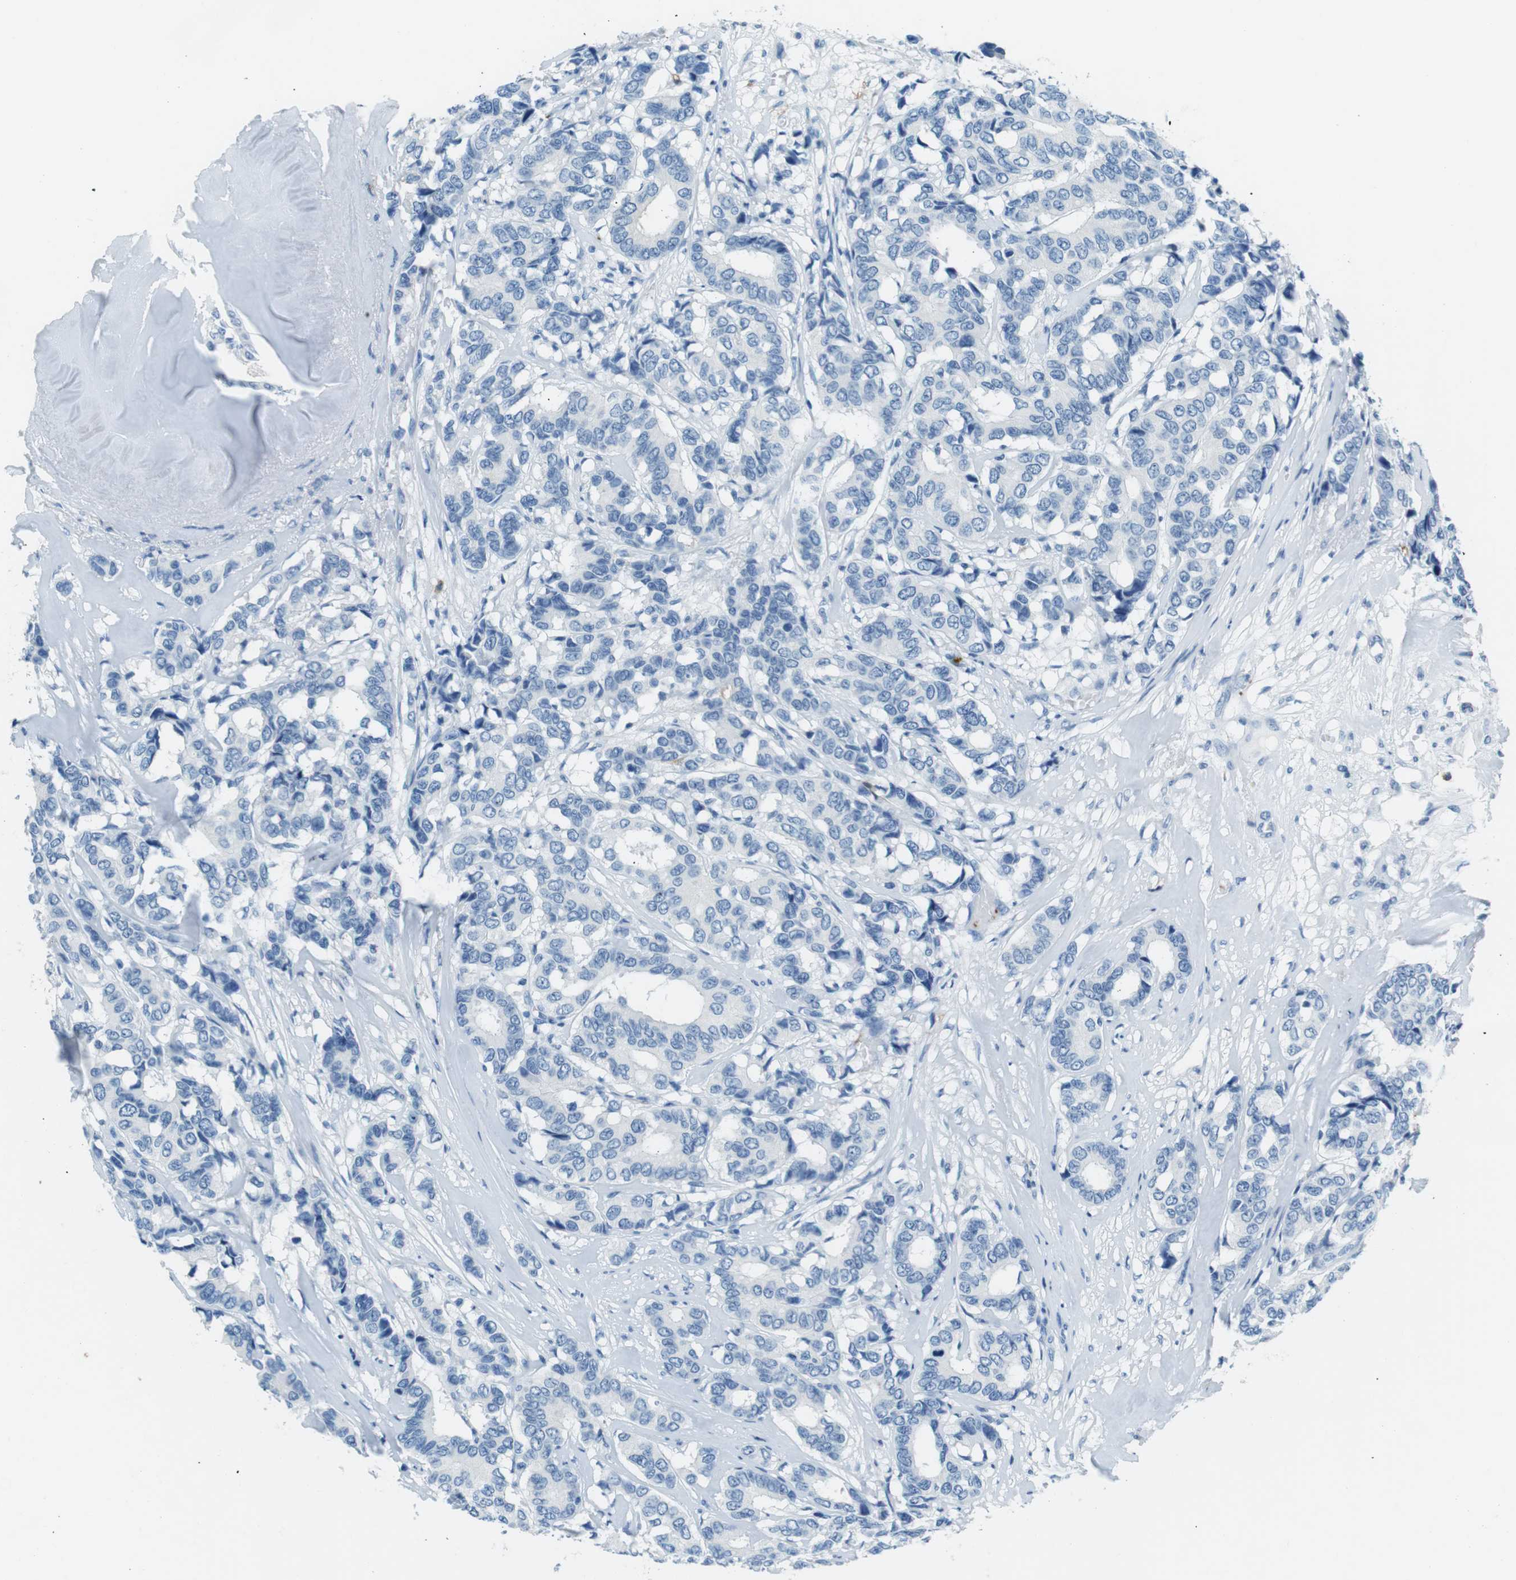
{"staining": {"intensity": "negative", "quantity": "none", "location": "none"}, "tissue": "breast cancer", "cell_type": "Tumor cells", "image_type": "cancer", "snomed": [{"axis": "morphology", "description": "Duct carcinoma"}, {"axis": "topography", "description": "Breast"}], "caption": "Micrograph shows no protein staining in tumor cells of breast invasive ductal carcinoma tissue.", "gene": "LAT", "patient": {"sex": "female", "age": 87}}